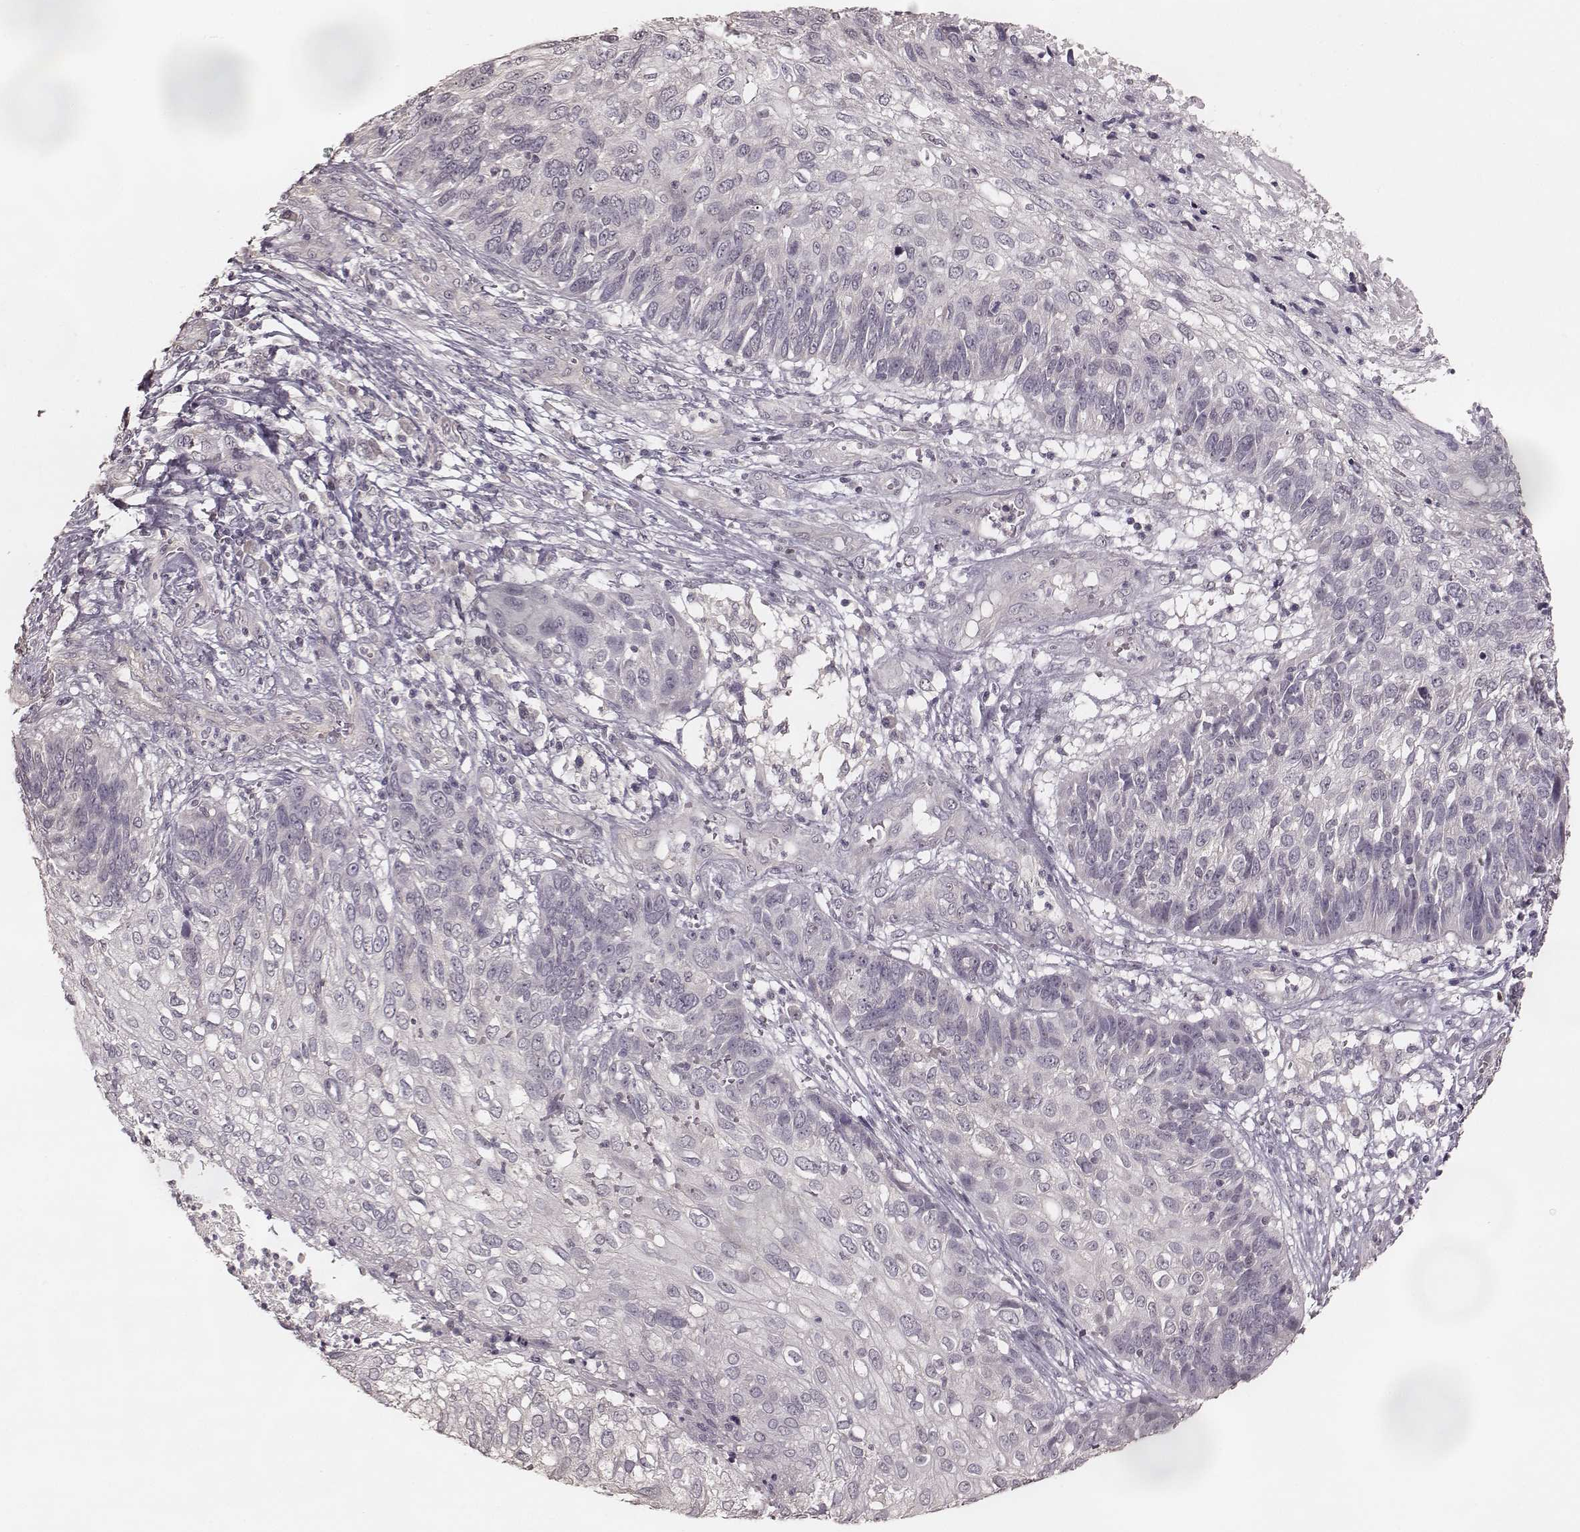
{"staining": {"intensity": "negative", "quantity": "none", "location": "none"}, "tissue": "skin cancer", "cell_type": "Tumor cells", "image_type": "cancer", "snomed": [{"axis": "morphology", "description": "Squamous cell carcinoma, NOS"}, {"axis": "topography", "description": "Skin"}], "caption": "IHC of human squamous cell carcinoma (skin) demonstrates no expression in tumor cells.", "gene": "LY6K", "patient": {"sex": "male", "age": 92}}